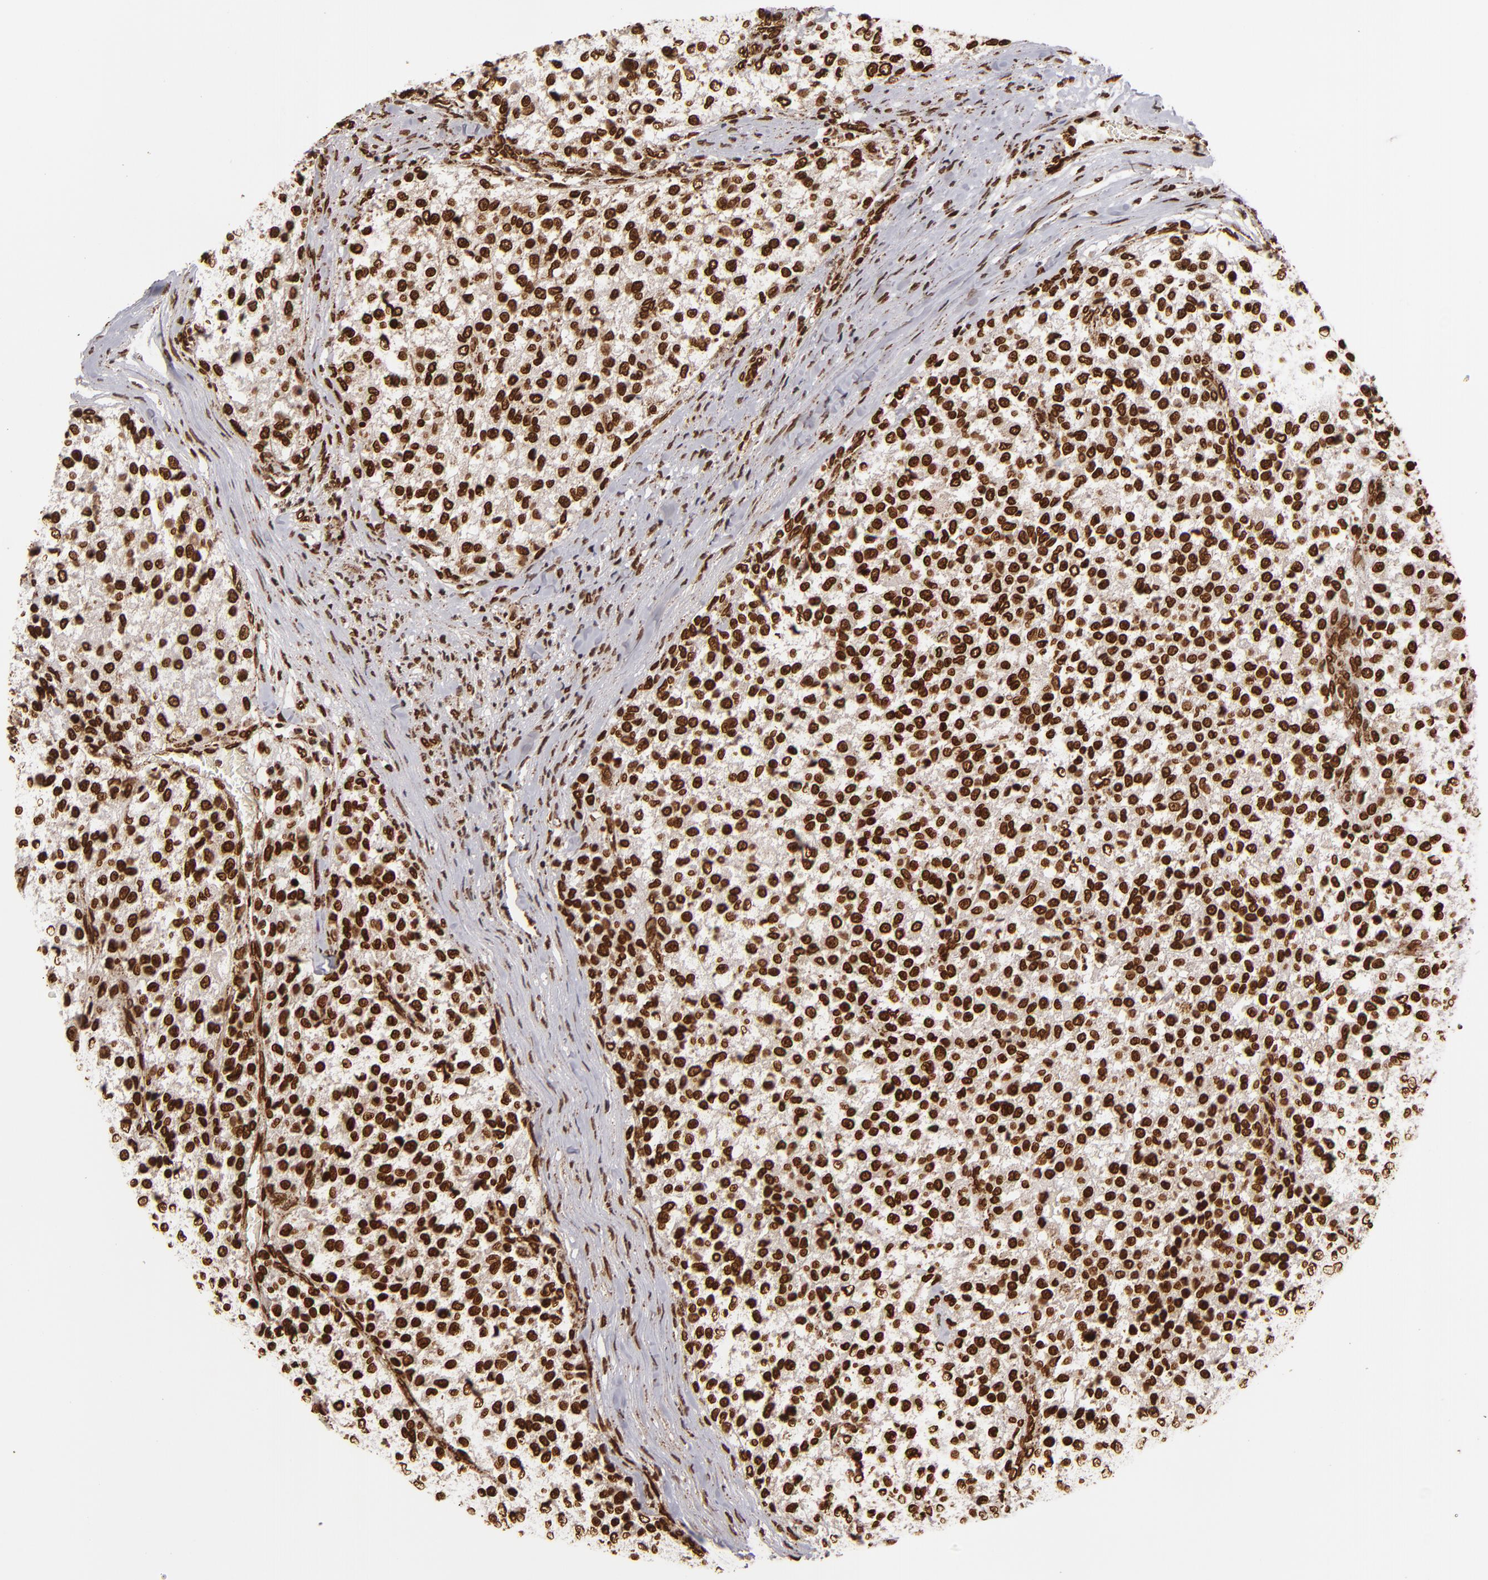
{"staining": {"intensity": "strong", "quantity": ">75%", "location": "nuclear"}, "tissue": "testis cancer", "cell_type": "Tumor cells", "image_type": "cancer", "snomed": [{"axis": "morphology", "description": "Seminoma, NOS"}, {"axis": "topography", "description": "Testis"}], "caption": "Immunohistochemical staining of testis seminoma exhibits strong nuclear protein staining in about >75% of tumor cells.", "gene": "CUL3", "patient": {"sex": "male", "age": 59}}